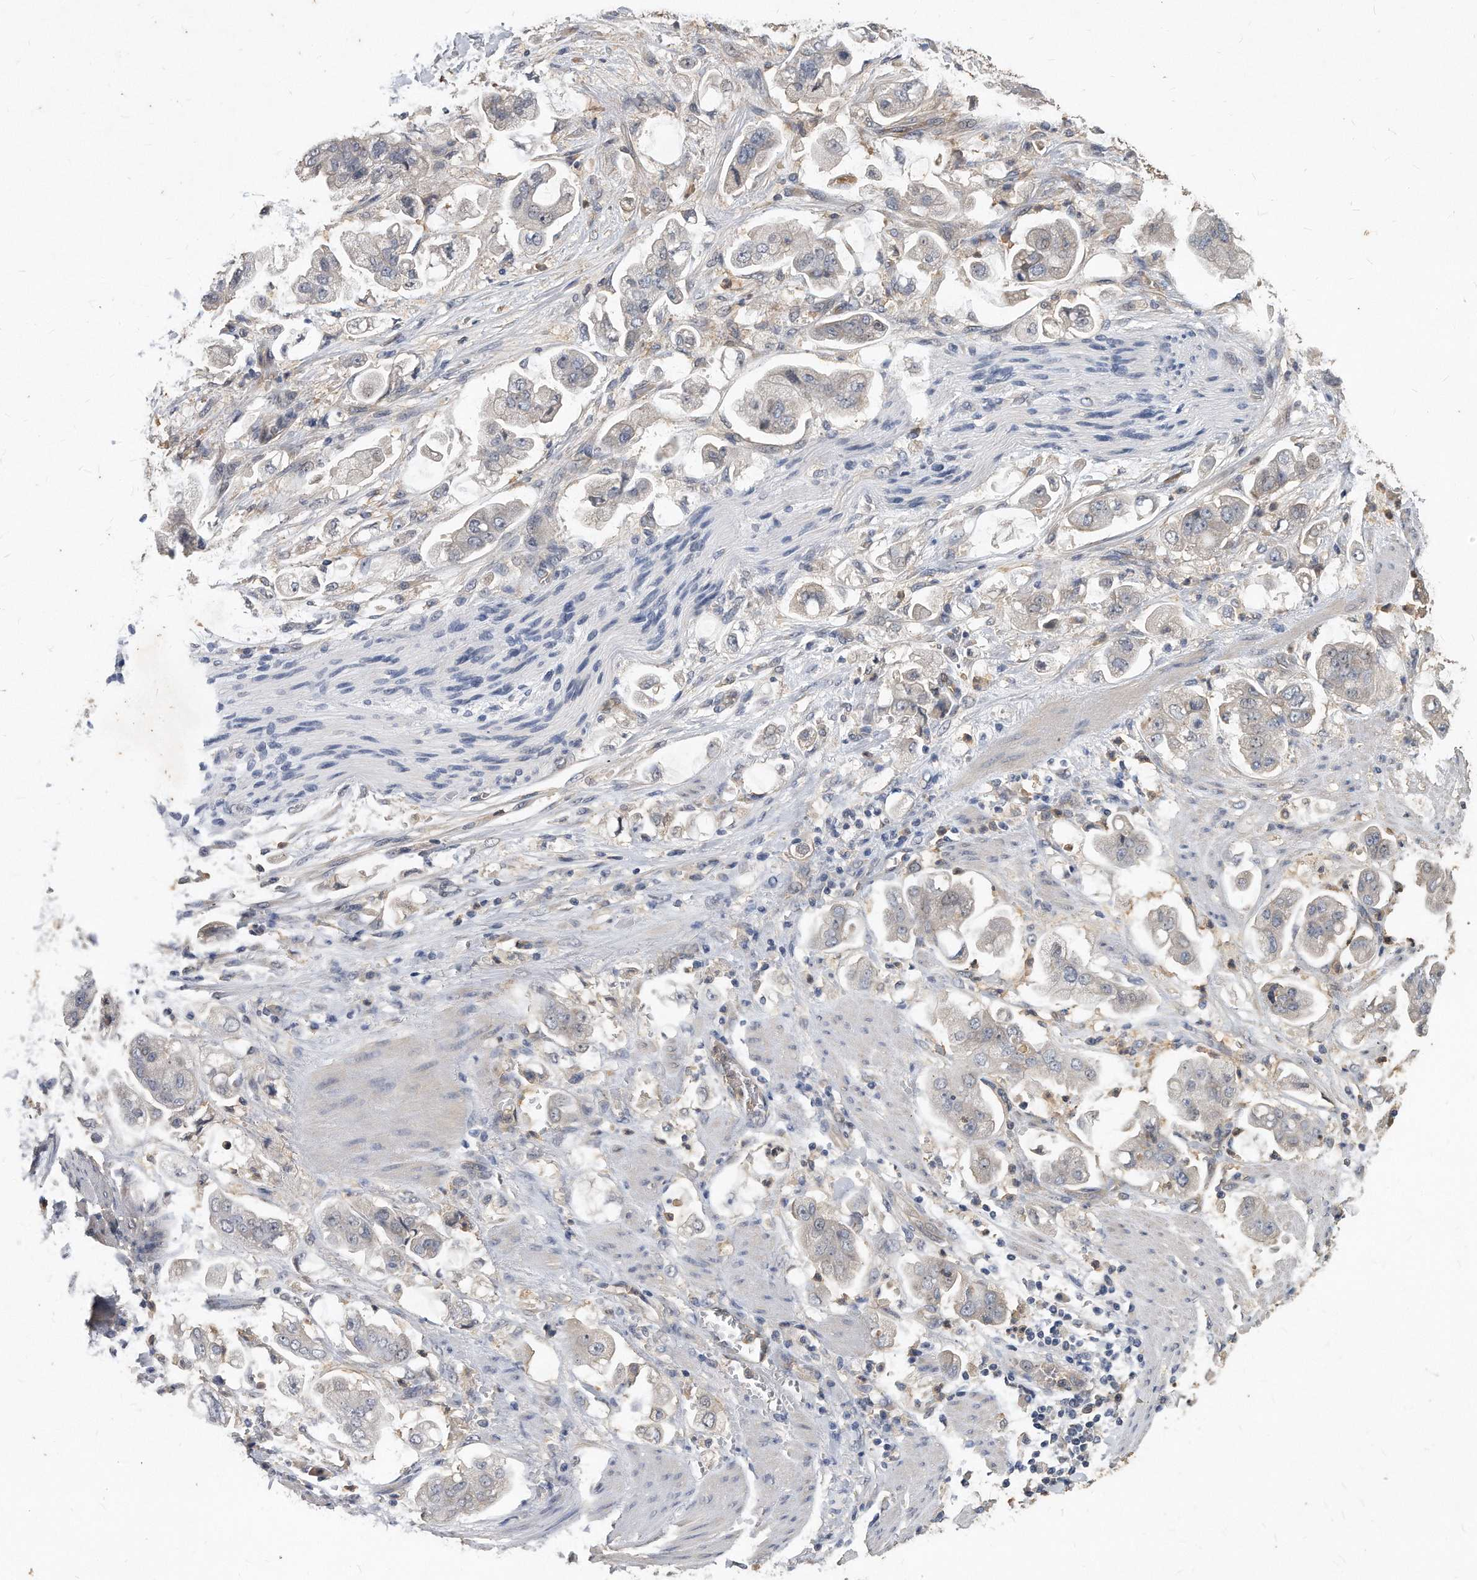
{"staining": {"intensity": "weak", "quantity": "<25%", "location": "cytoplasmic/membranous"}, "tissue": "stomach cancer", "cell_type": "Tumor cells", "image_type": "cancer", "snomed": [{"axis": "morphology", "description": "Adenocarcinoma, NOS"}, {"axis": "topography", "description": "Stomach"}], "caption": "Immunohistochemistry (IHC) histopathology image of human stomach adenocarcinoma stained for a protein (brown), which shows no expression in tumor cells.", "gene": "HOMER3", "patient": {"sex": "male", "age": 62}}